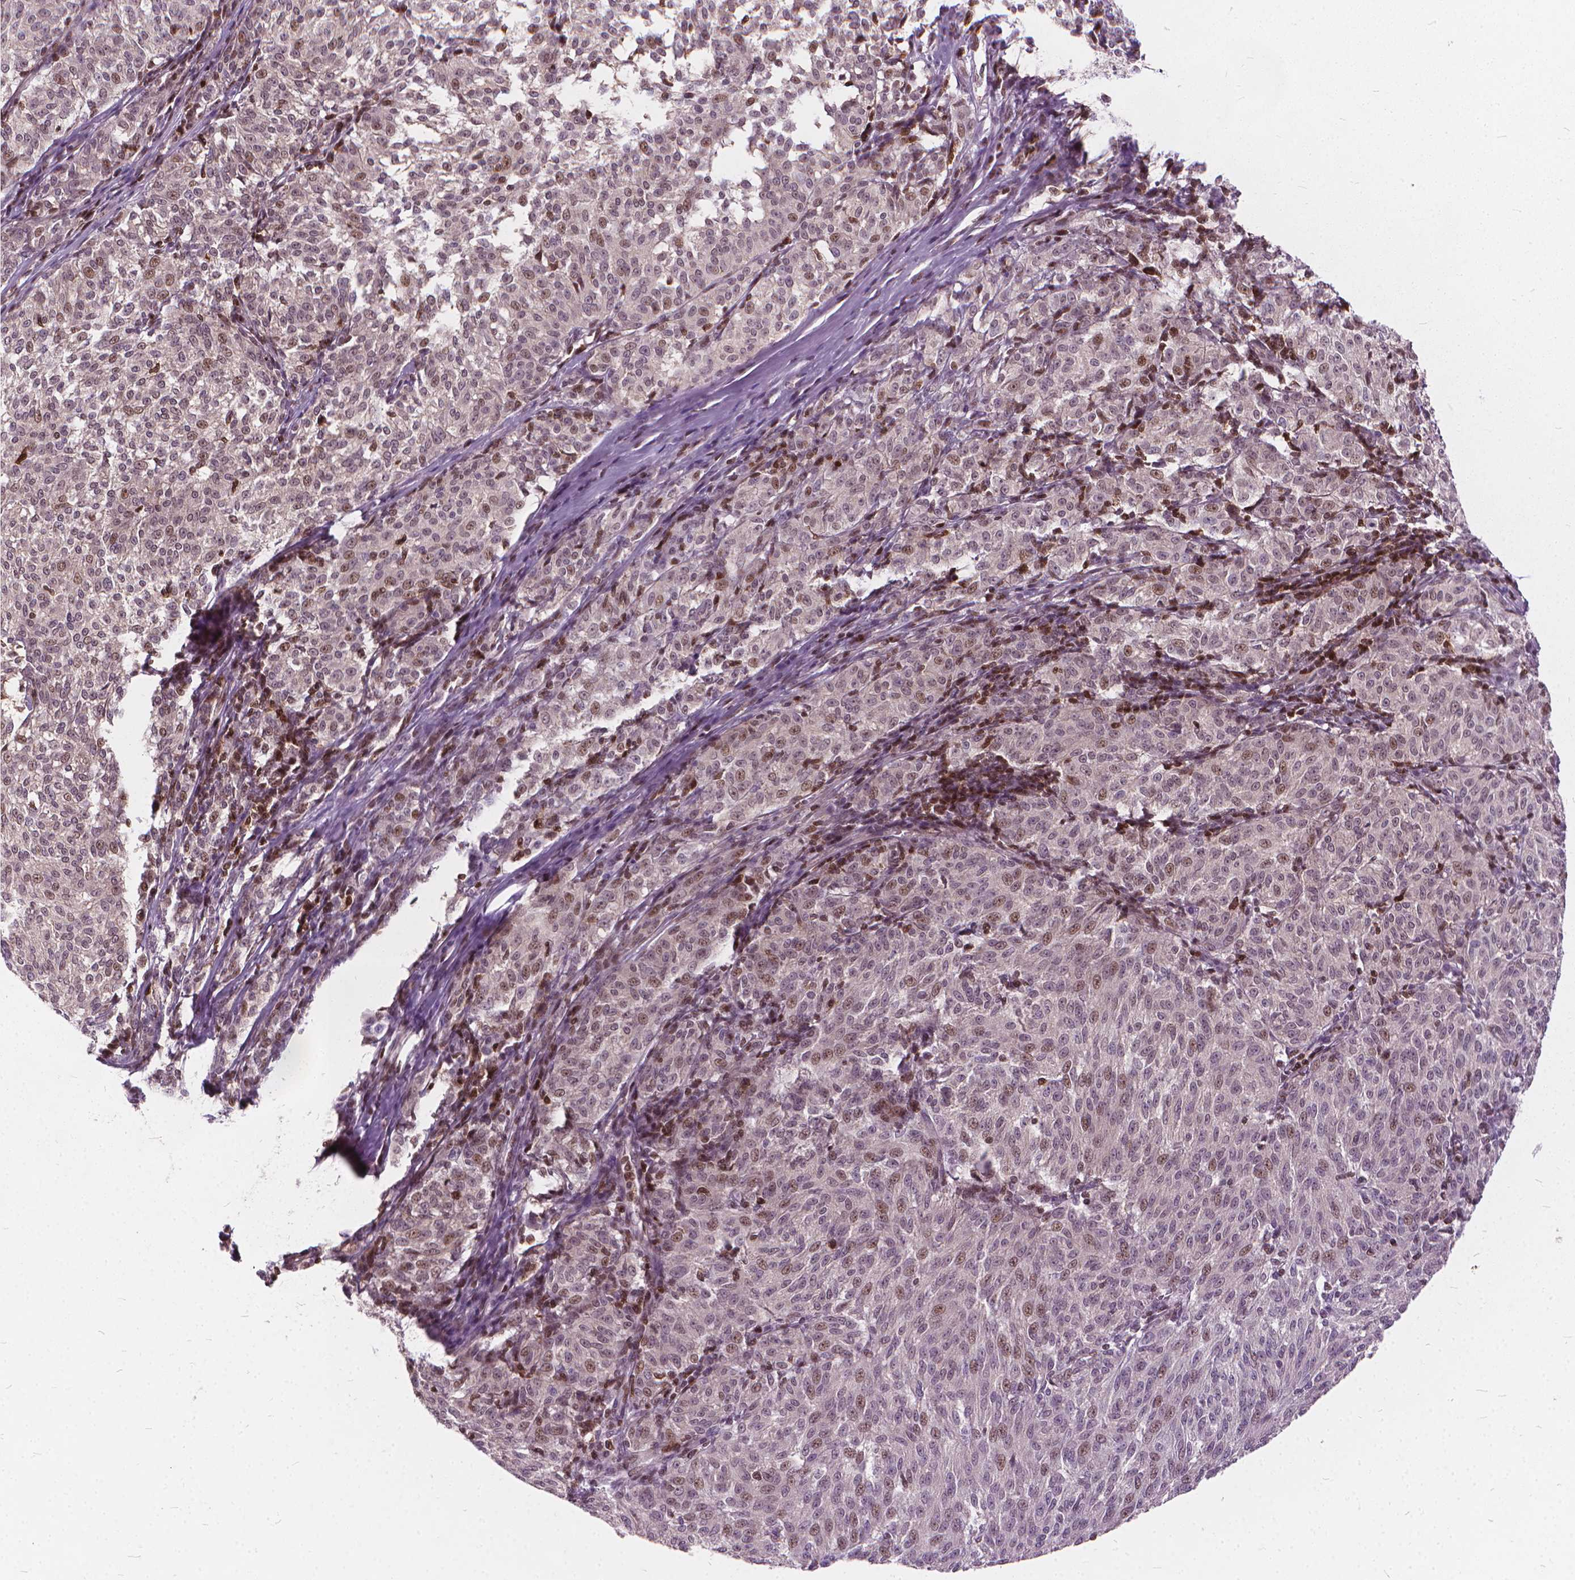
{"staining": {"intensity": "moderate", "quantity": "25%-75%", "location": "nuclear"}, "tissue": "melanoma", "cell_type": "Tumor cells", "image_type": "cancer", "snomed": [{"axis": "morphology", "description": "Malignant melanoma, NOS"}, {"axis": "topography", "description": "Skin"}], "caption": "Immunohistochemistry (IHC) staining of melanoma, which shows medium levels of moderate nuclear expression in approximately 25%-75% of tumor cells indicating moderate nuclear protein positivity. The staining was performed using DAB (3,3'-diaminobenzidine) (brown) for protein detection and nuclei were counterstained in hematoxylin (blue).", "gene": "STAT5B", "patient": {"sex": "female", "age": 72}}